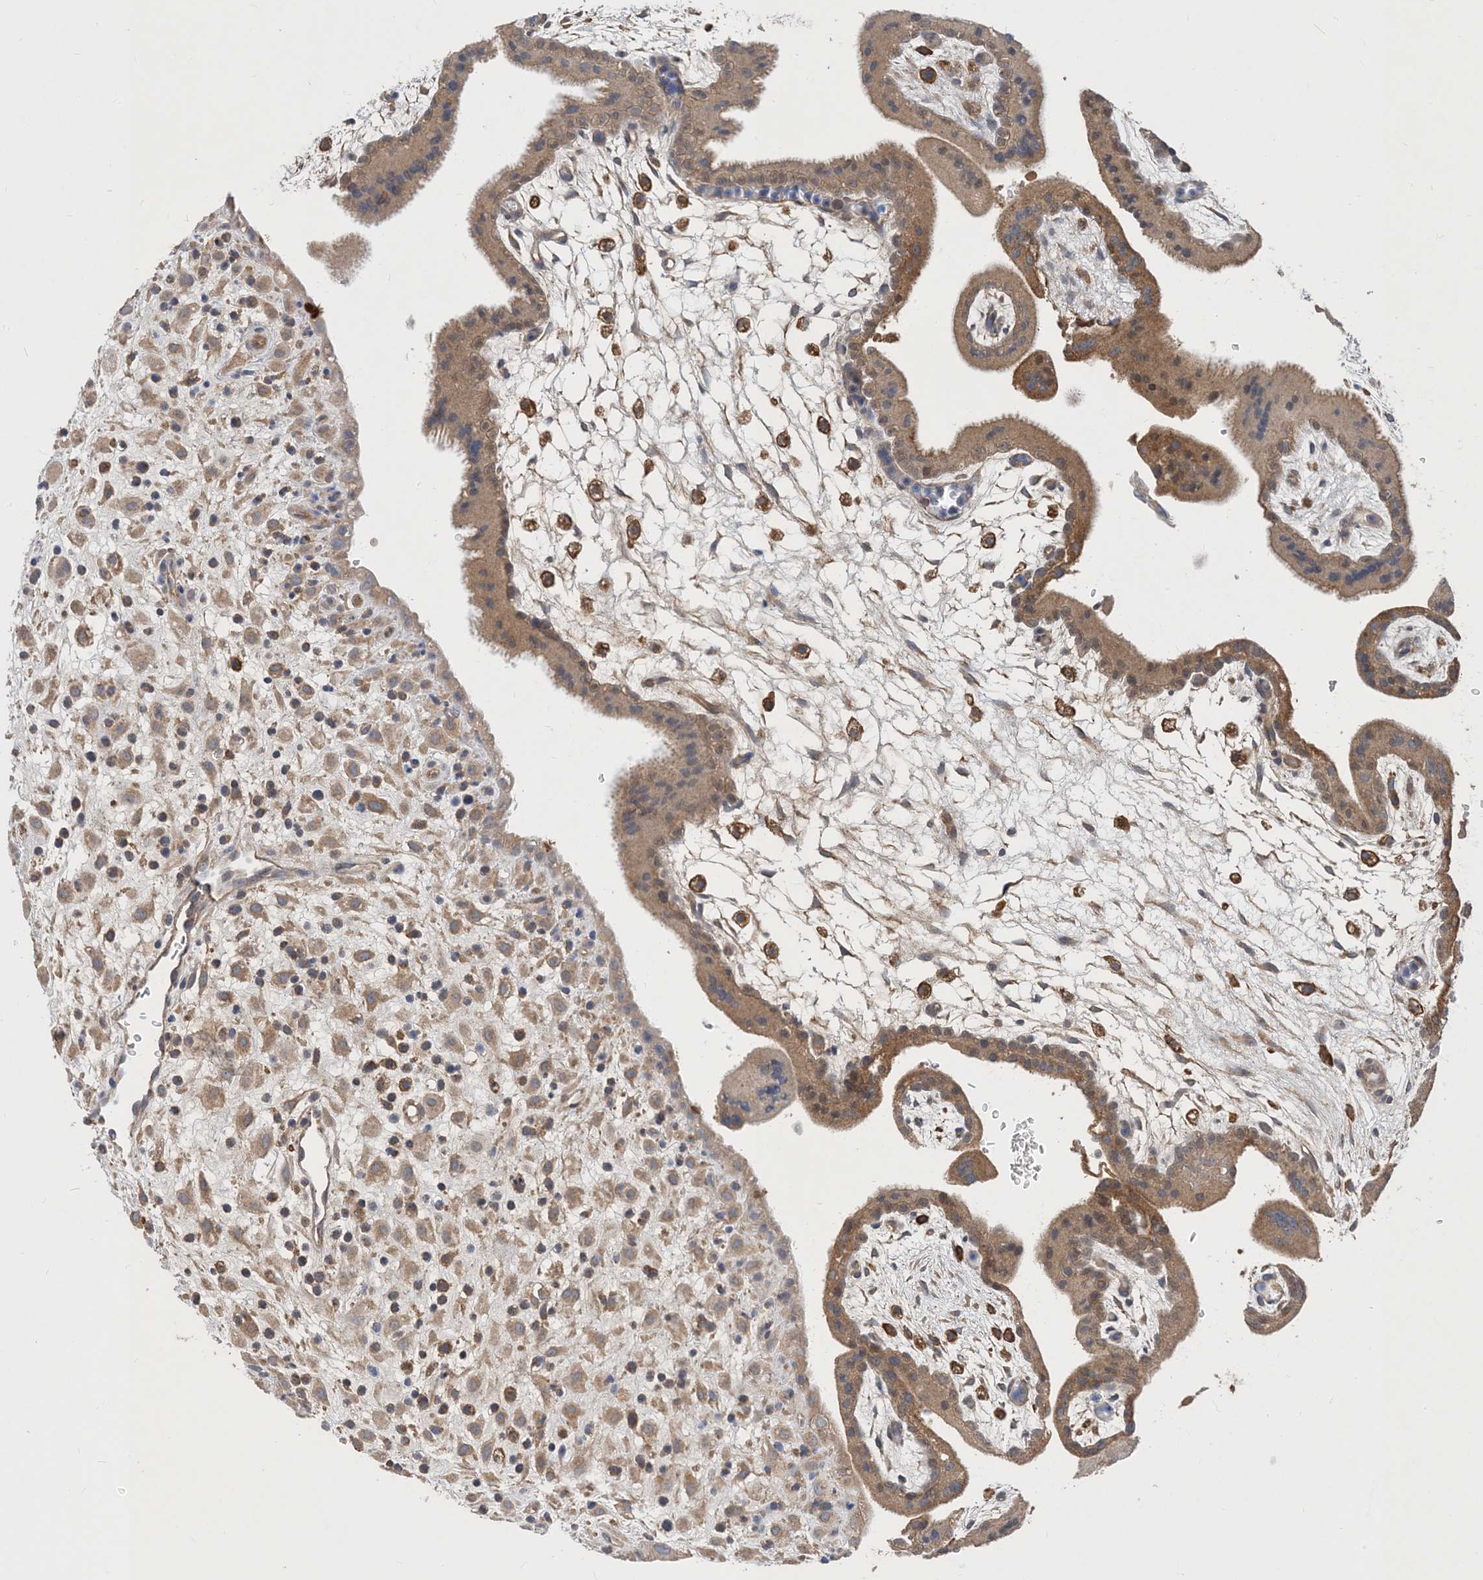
{"staining": {"intensity": "moderate", "quantity": ">75%", "location": "cytoplasmic/membranous"}, "tissue": "placenta", "cell_type": "Decidual cells", "image_type": "normal", "snomed": [{"axis": "morphology", "description": "Normal tissue, NOS"}, {"axis": "topography", "description": "Placenta"}], "caption": "Immunohistochemistry (DAB) staining of normal placenta reveals moderate cytoplasmic/membranous protein staining in approximately >75% of decidual cells.", "gene": "STK19", "patient": {"sex": "female", "age": 35}}